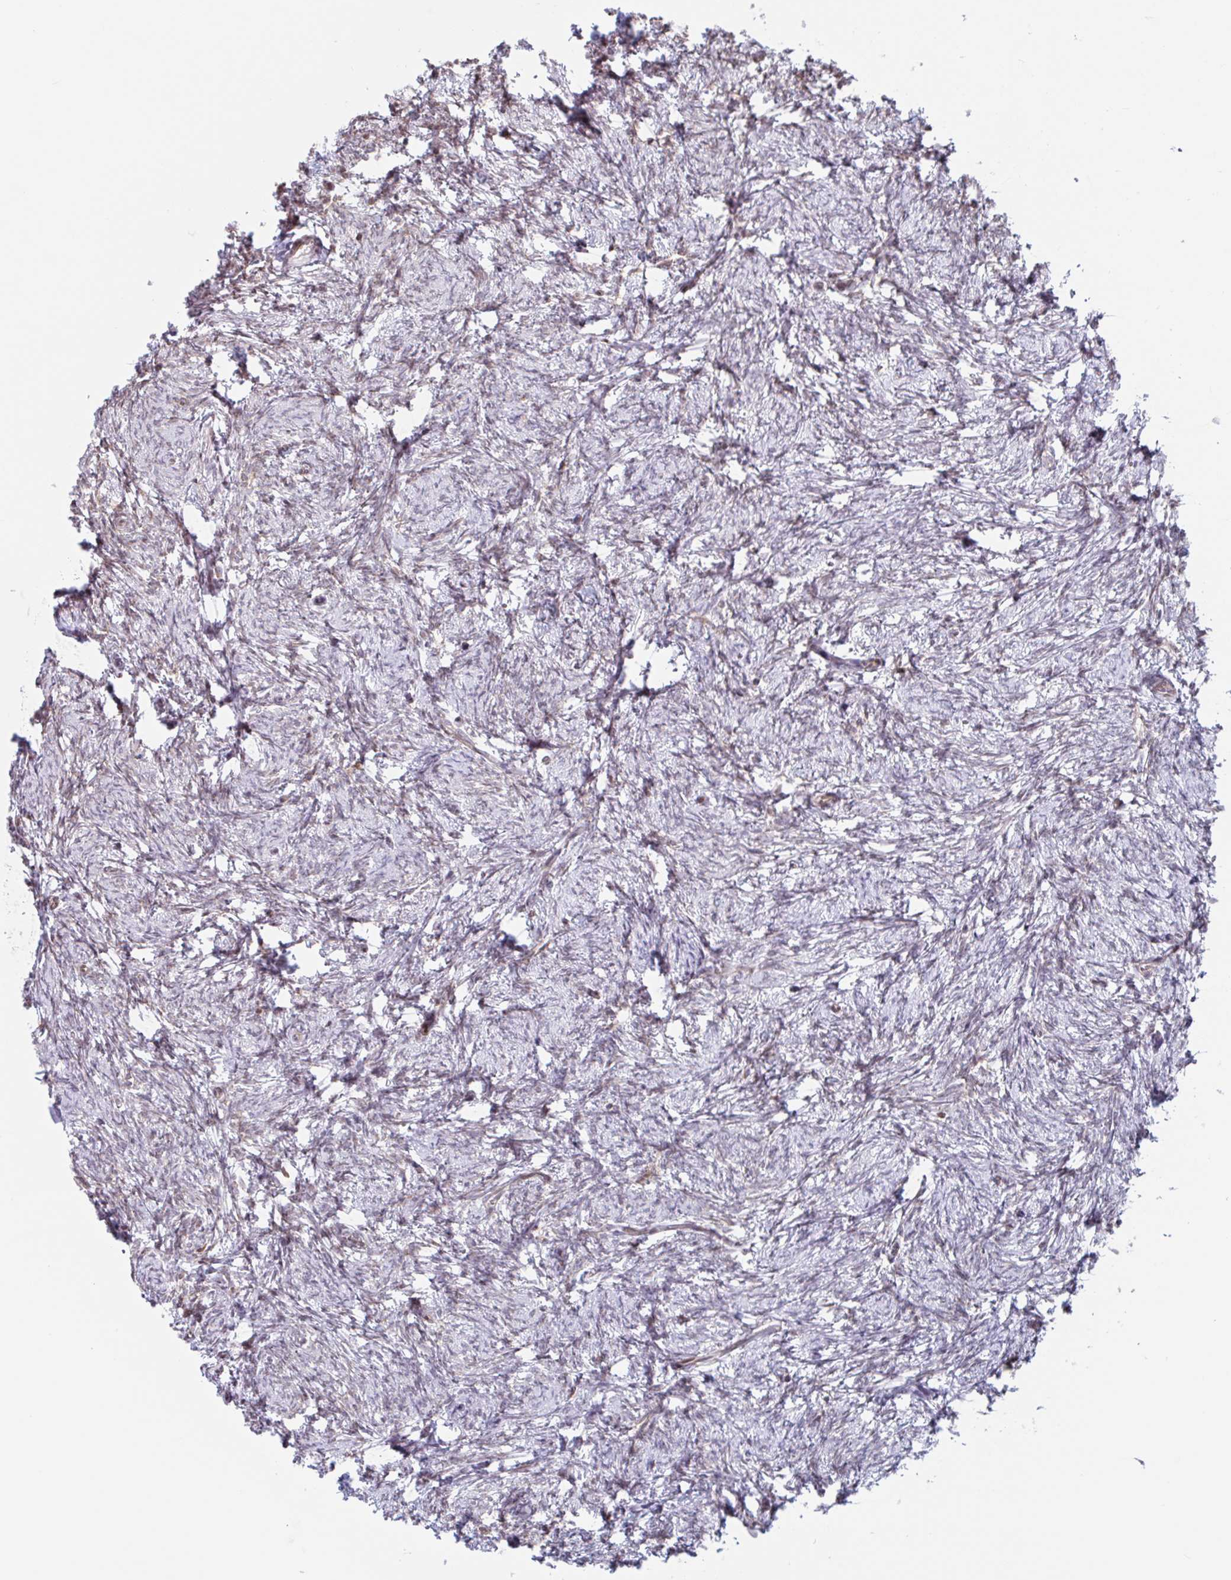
{"staining": {"intensity": "moderate", "quantity": "25%-75%", "location": "nuclear"}, "tissue": "ovary", "cell_type": "Ovarian stroma cells", "image_type": "normal", "snomed": [{"axis": "morphology", "description": "Normal tissue, NOS"}, {"axis": "topography", "description": "Ovary"}], "caption": "IHC photomicrograph of unremarkable ovary: ovary stained using IHC exhibits medium levels of moderate protein expression localized specifically in the nuclear of ovarian stroma cells, appearing as a nuclear brown color.", "gene": "NOL6", "patient": {"sex": "female", "age": 41}}